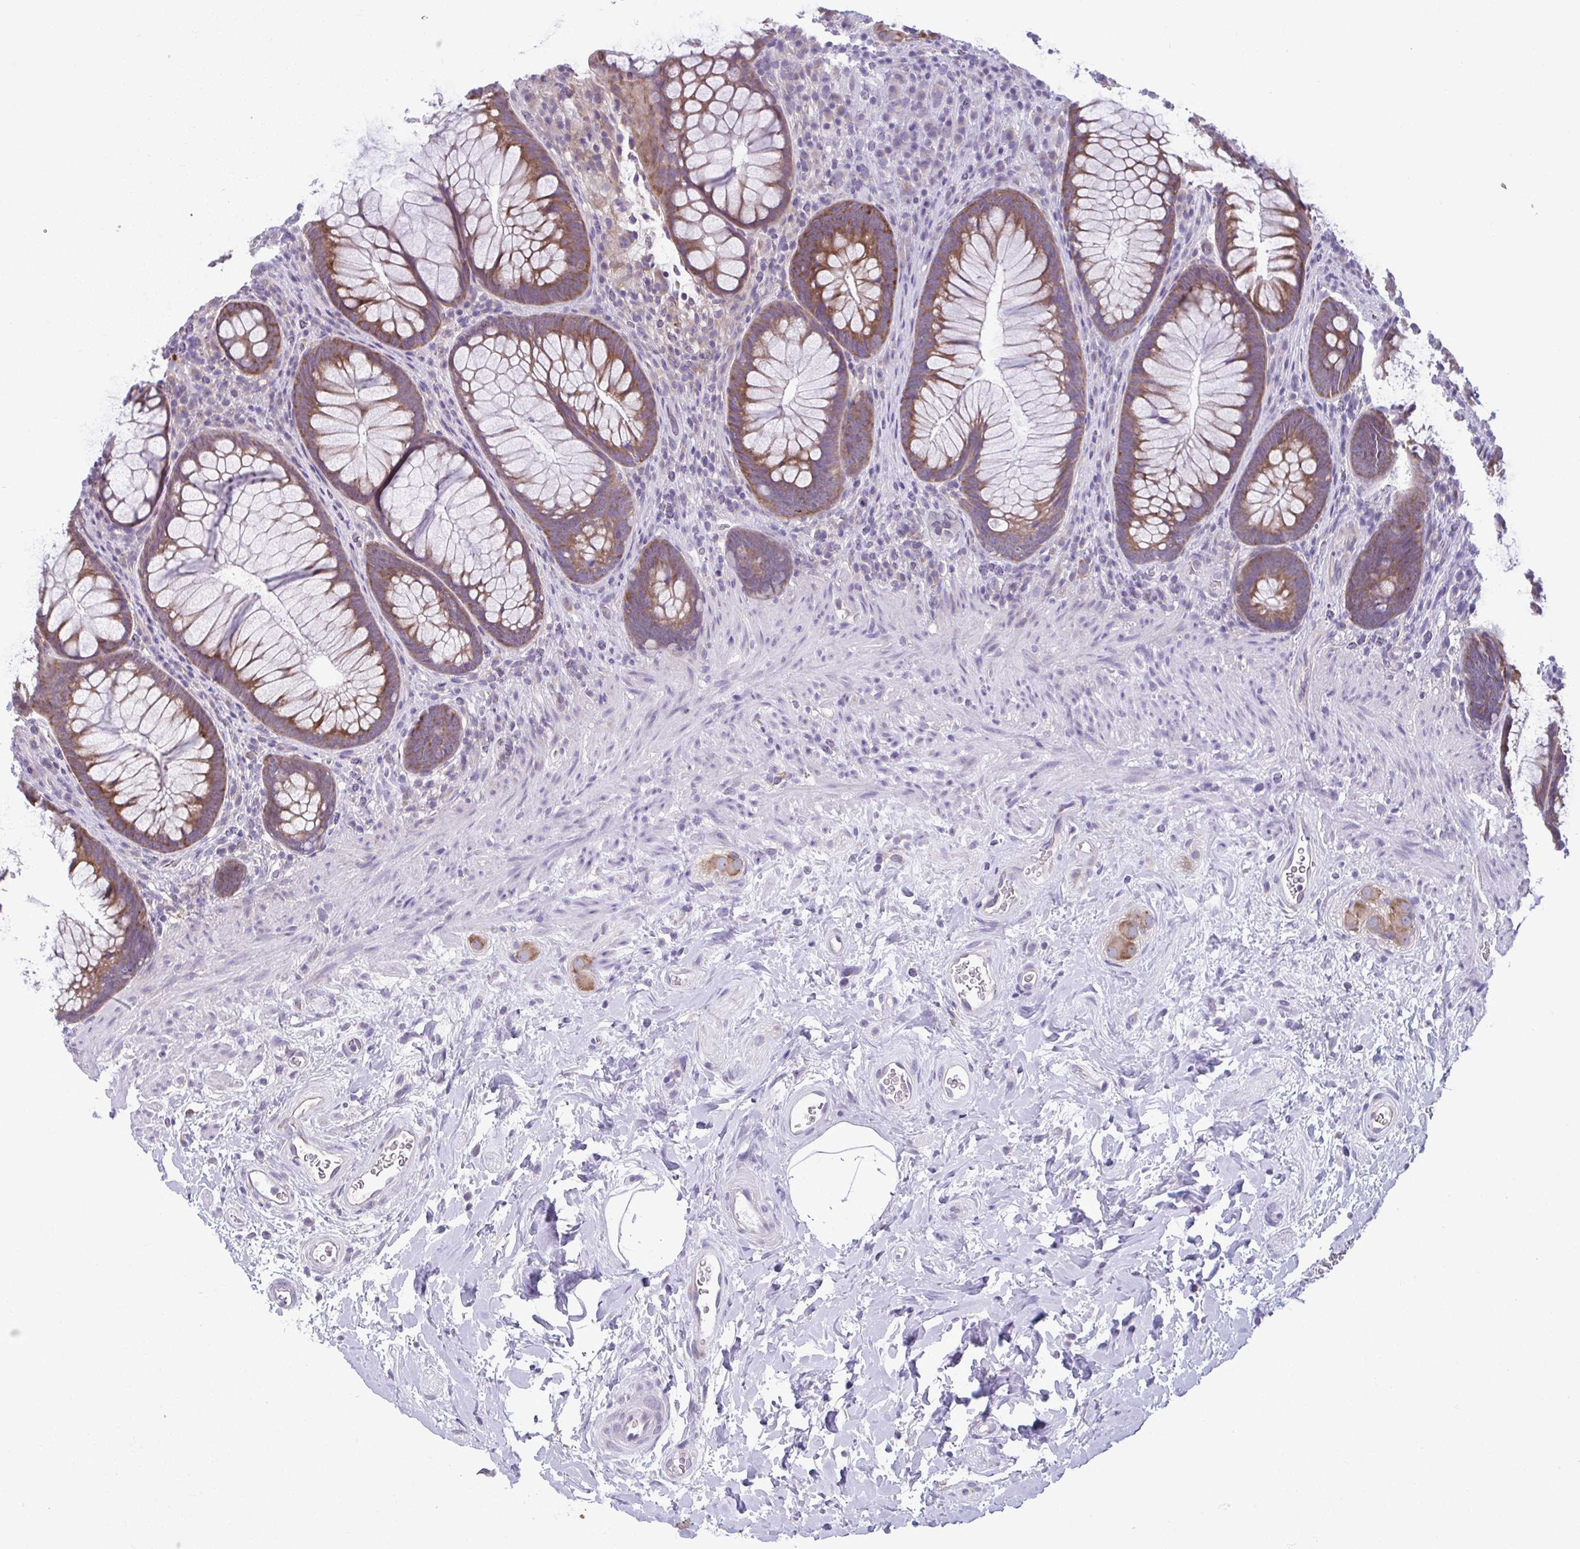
{"staining": {"intensity": "moderate", "quantity": ">75%", "location": "cytoplasmic/membranous"}, "tissue": "rectum", "cell_type": "Glandular cells", "image_type": "normal", "snomed": [{"axis": "morphology", "description": "Normal tissue, NOS"}, {"axis": "topography", "description": "Smooth muscle"}, {"axis": "topography", "description": "Rectum"}], "caption": "Immunohistochemistry (IHC) image of benign rectum stained for a protein (brown), which reveals medium levels of moderate cytoplasmic/membranous staining in about >75% of glandular cells.", "gene": "TMEM108", "patient": {"sex": "male", "age": 53}}